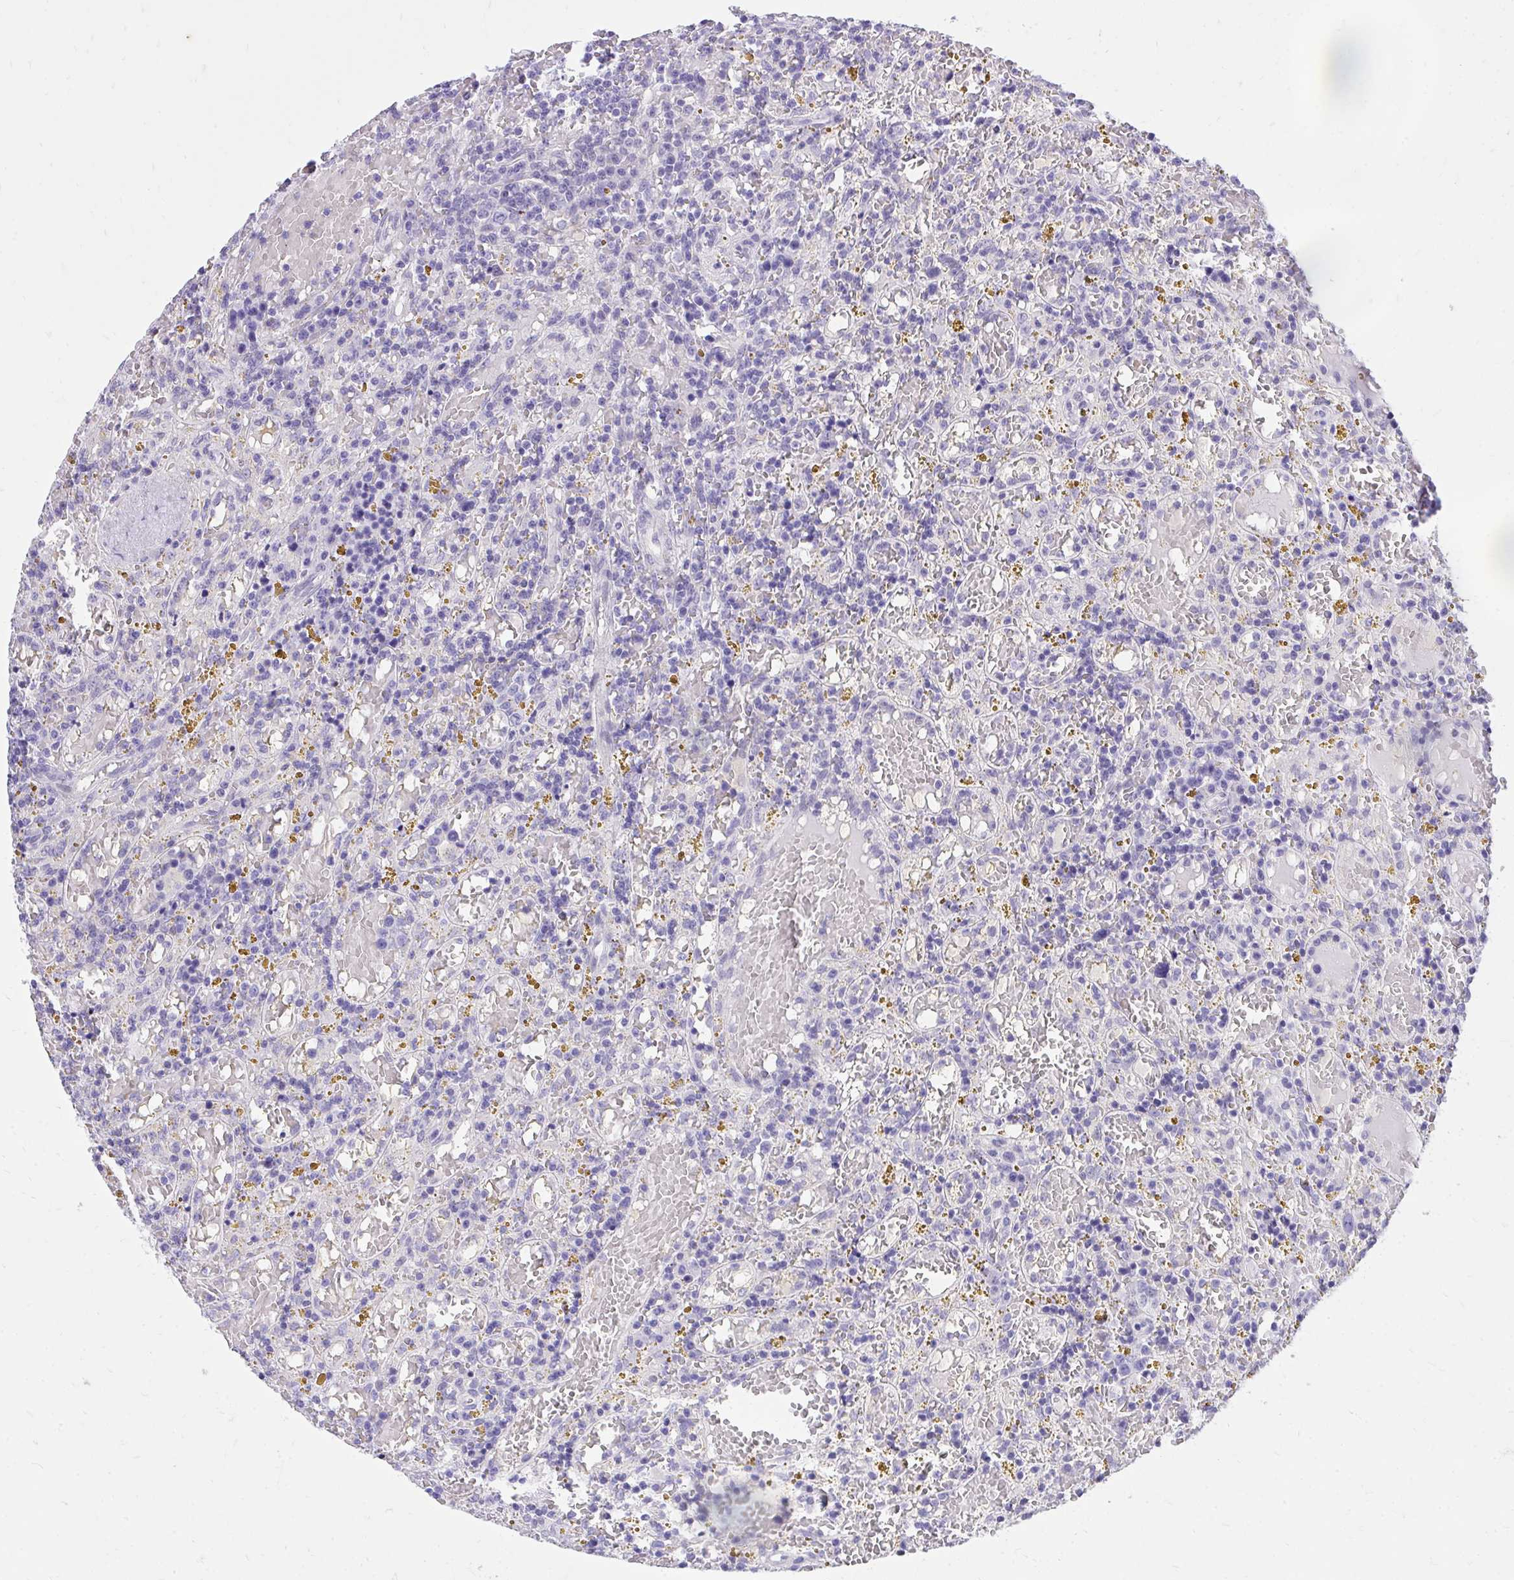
{"staining": {"intensity": "negative", "quantity": "none", "location": "none"}, "tissue": "lymphoma", "cell_type": "Tumor cells", "image_type": "cancer", "snomed": [{"axis": "morphology", "description": "Malignant lymphoma, non-Hodgkin's type, Low grade"}, {"axis": "topography", "description": "Spleen"}], "caption": "This photomicrograph is of lymphoma stained with immunohistochemistry (IHC) to label a protein in brown with the nuclei are counter-stained blue. There is no staining in tumor cells.", "gene": "KLK1", "patient": {"sex": "female", "age": 65}}